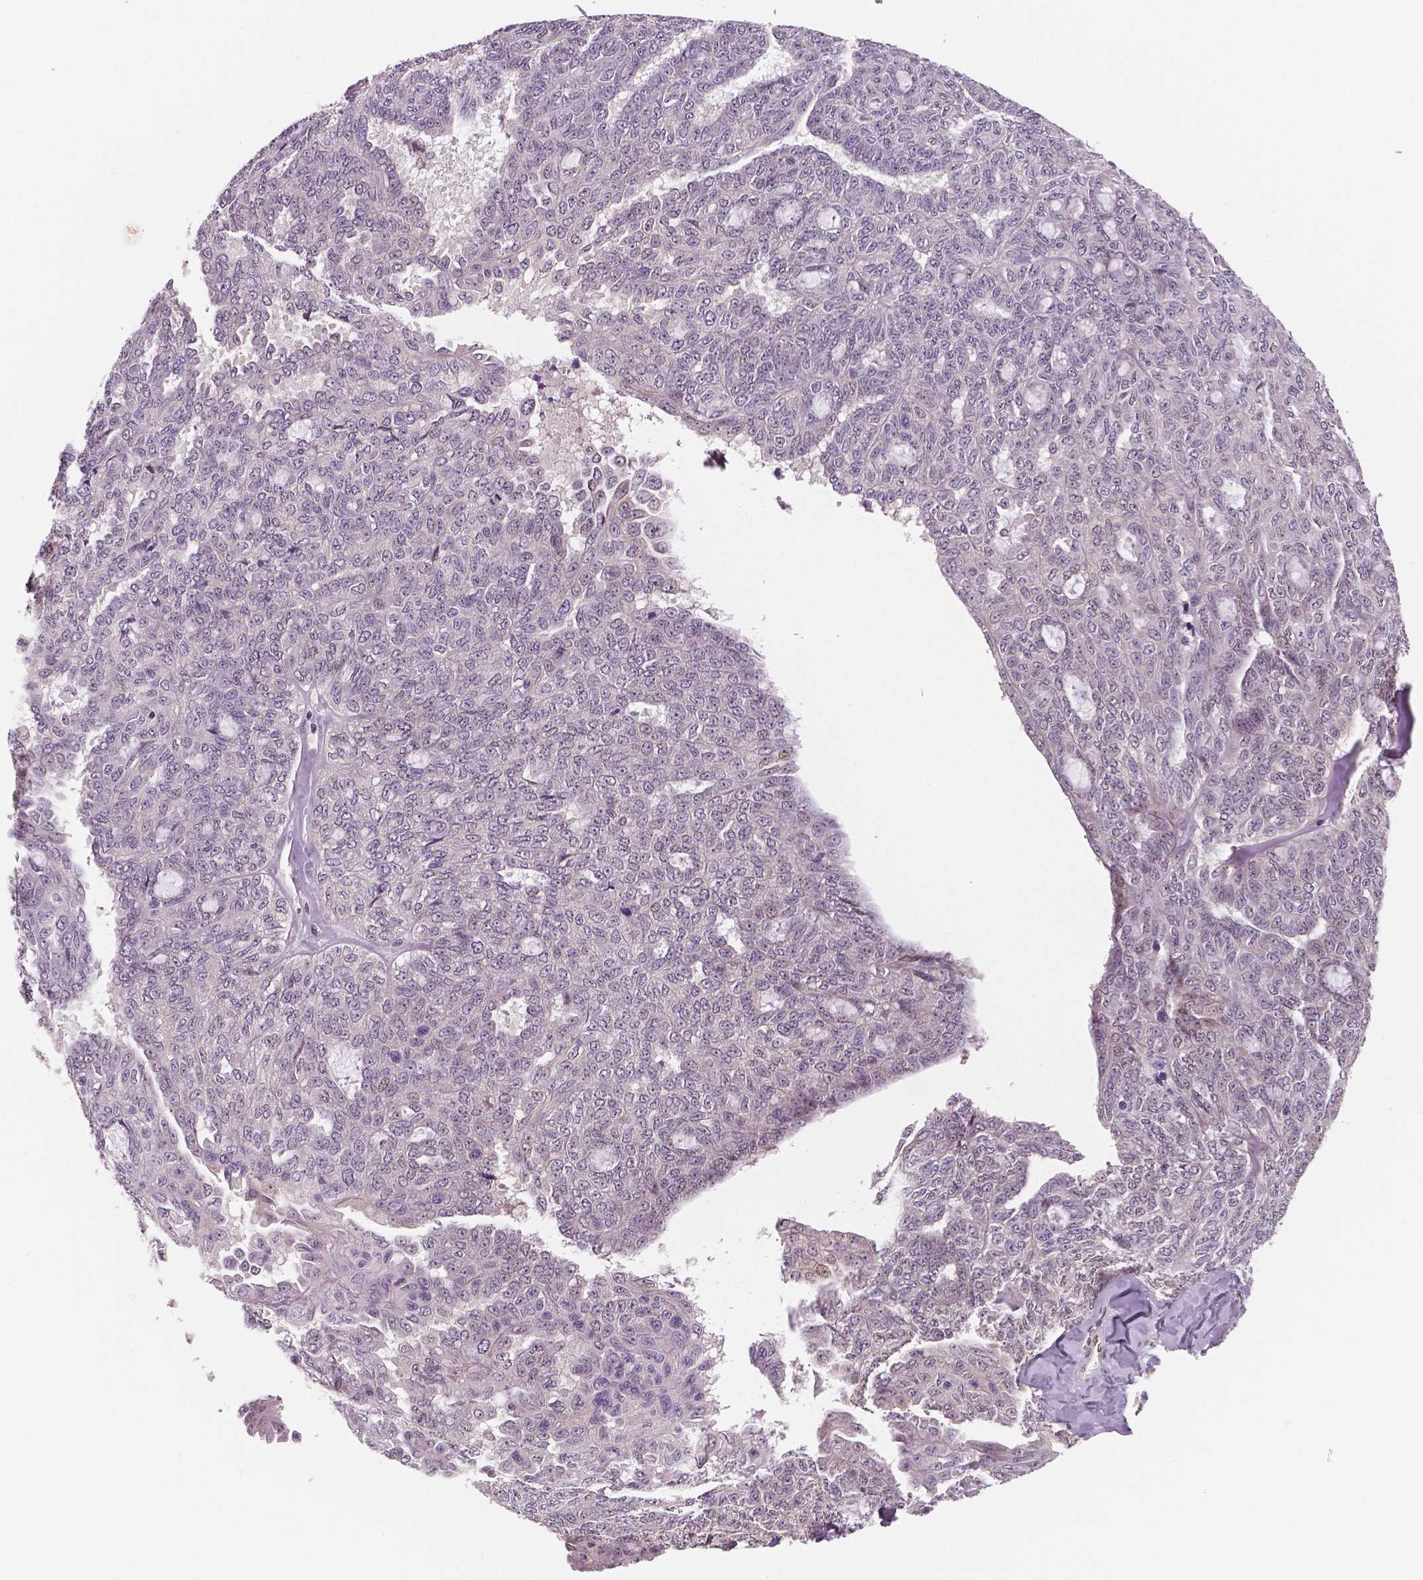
{"staining": {"intensity": "weak", "quantity": "25%-75%", "location": "cytoplasmic/membranous"}, "tissue": "ovarian cancer", "cell_type": "Tumor cells", "image_type": "cancer", "snomed": [{"axis": "morphology", "description": "Cystadenocarcinoma, serous, NOS"}, {"axis": "topography", "description": "Ovary"}], "caption": "Weak cytoplasmic/membranous expression for a protein is present in approximately 25%-75% of tumor cells of ovarian cancer using immunohistochemistry (IHC).", "gene": "STAT3", "patient": {"sex": "female", "age": 71}}